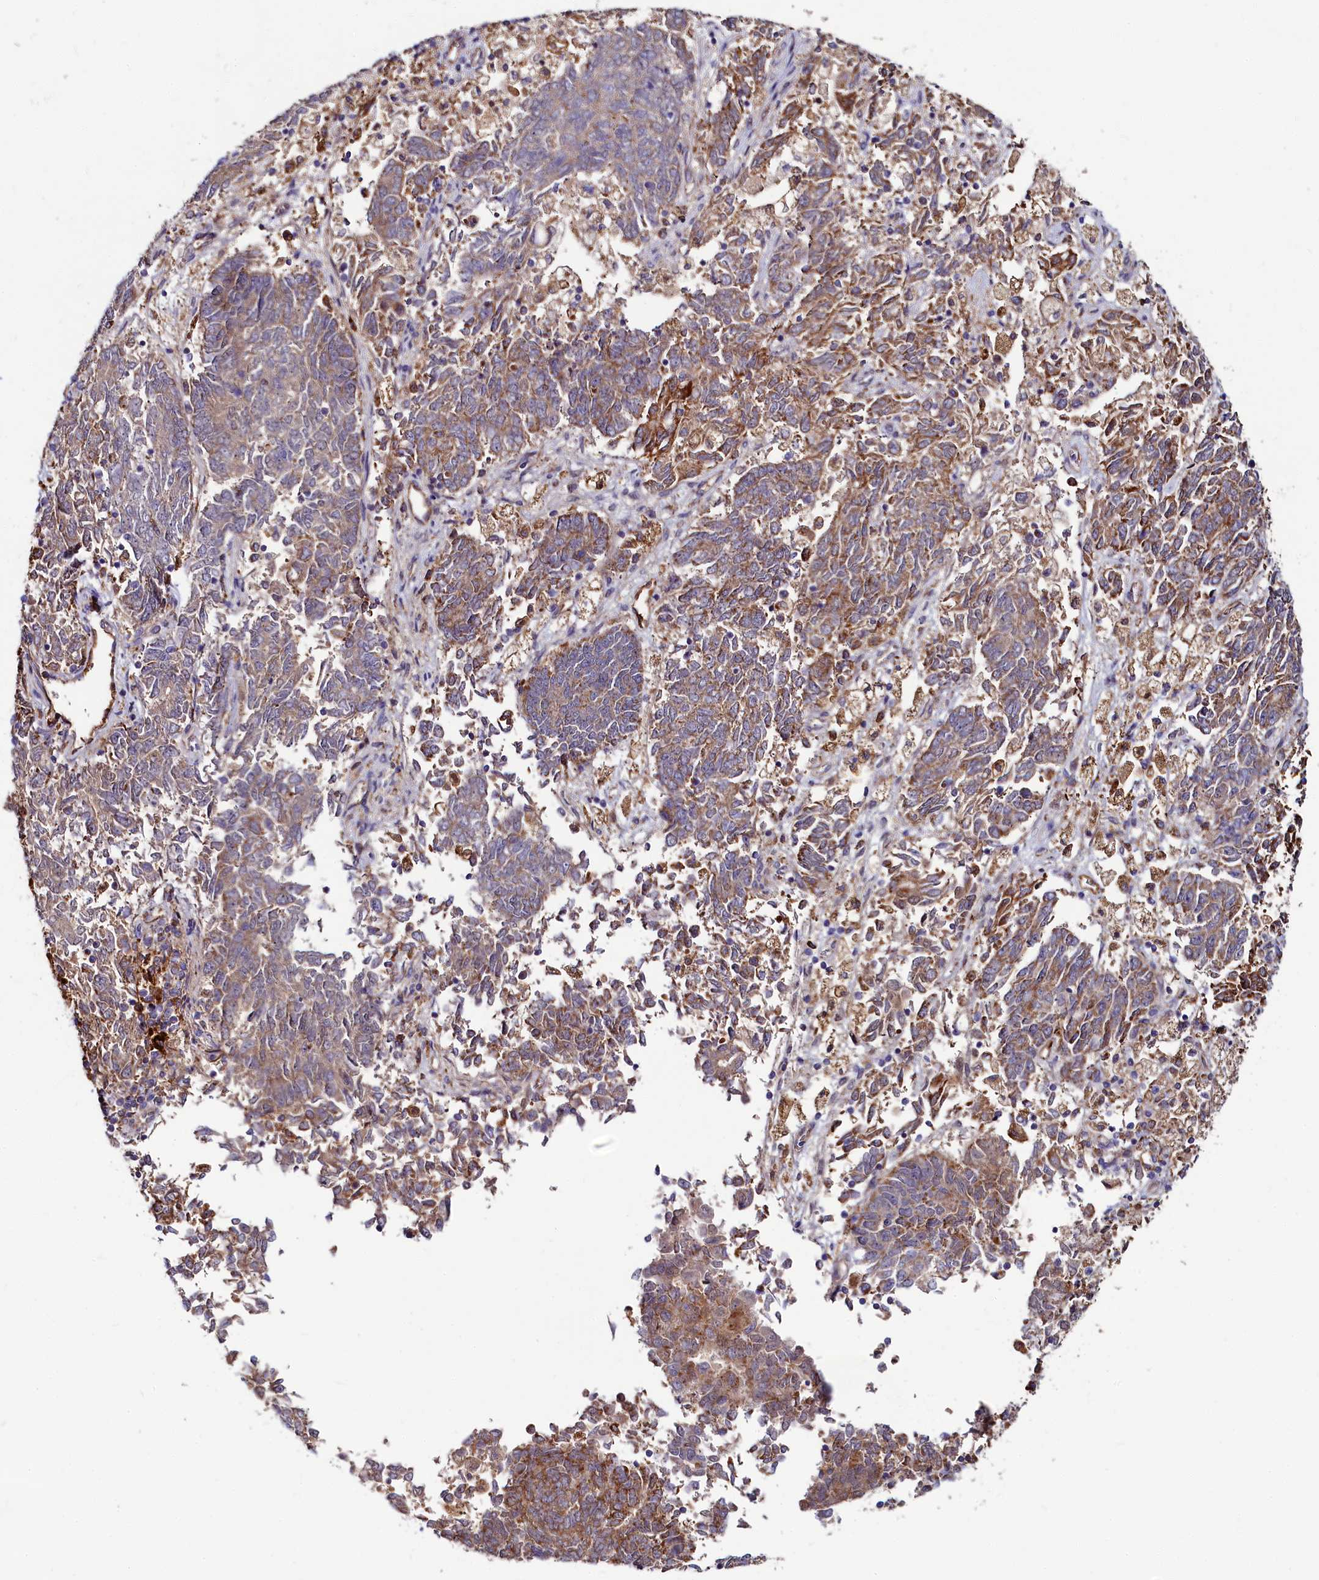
{"staining": {"intensity": "moderate", "quantity": "25%-75%", "location": "cytoplasmic/membranous"}, "tissue": "endometrial cancer", "cell_type": "Tumor cells", "image_type": "cancer", "snomed": [{"axis": "morphology", "description": "Adenocarcinoma, NOS"}, {"axis": "topography", "description": "Endometrium"}], "caption": "Endometrial cancer tissue displays moderate cytoplasmic/membranous staining in about 25%-75% of tumor cells, visualized by immunohistochemistry.", "gene": "ASTE1", "patient": {"sex": "female", "age": 80}}